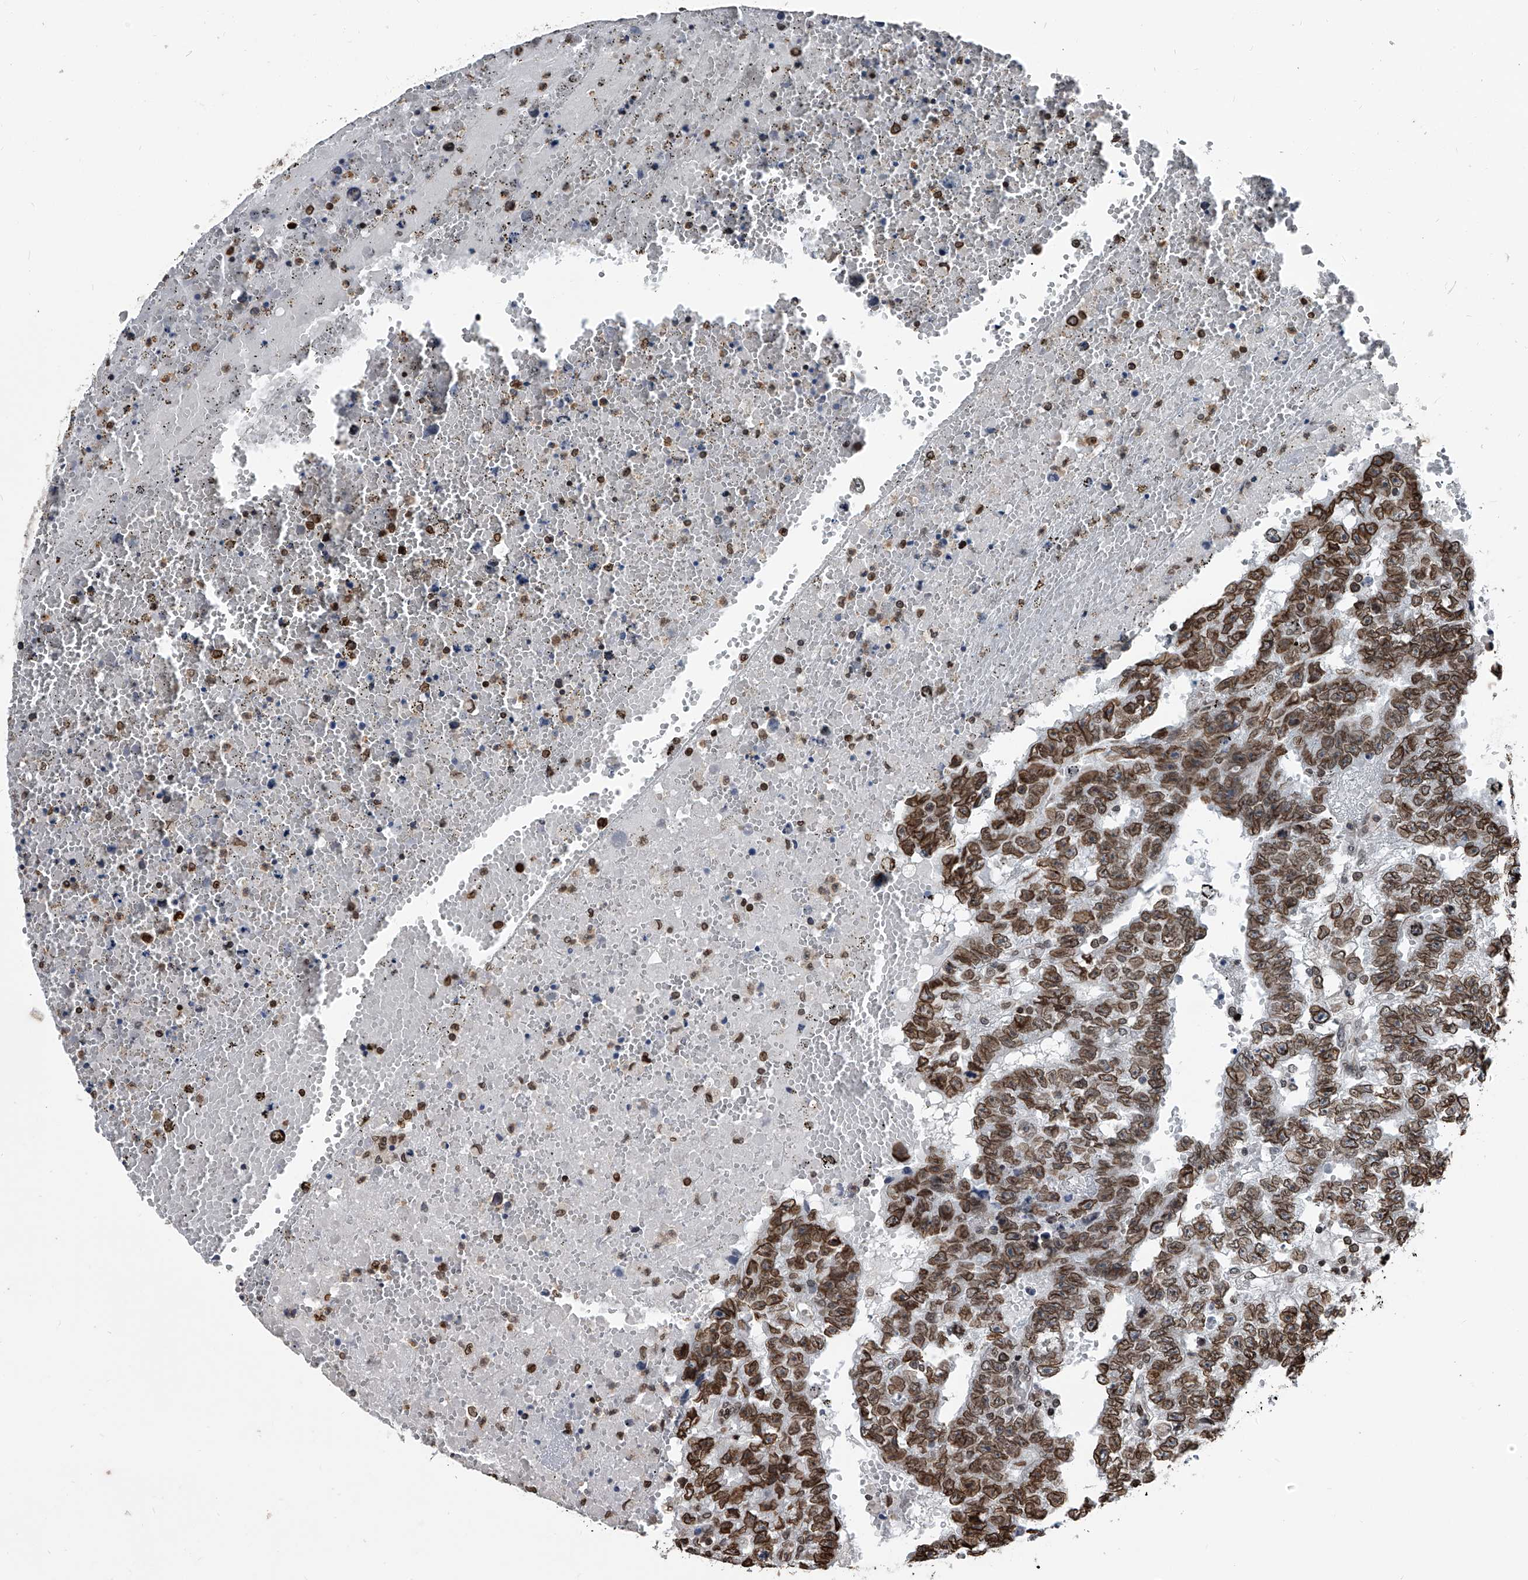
{"staining": {"intensity": "moderate", "quantity": "25%-75%", "location": "nuclear"}, "tissue": "testis cancer", "cell_type": "Tumor cells", "image_type": "cancer", "snomed": [{"axis": "morphology", "description": "Carcinoma, Embryonal, NOS"}, {"axis": "topography", "description": "Testis"}], "caption": "Immunohistochemistry (IHC) of human testis embryonal carcinoma shows medium levels of moderate nuclear staining in approximately 25%-75% of tumor cells.", "gene": "PHF20", "patient": {"sex": "male", "age": 25}}